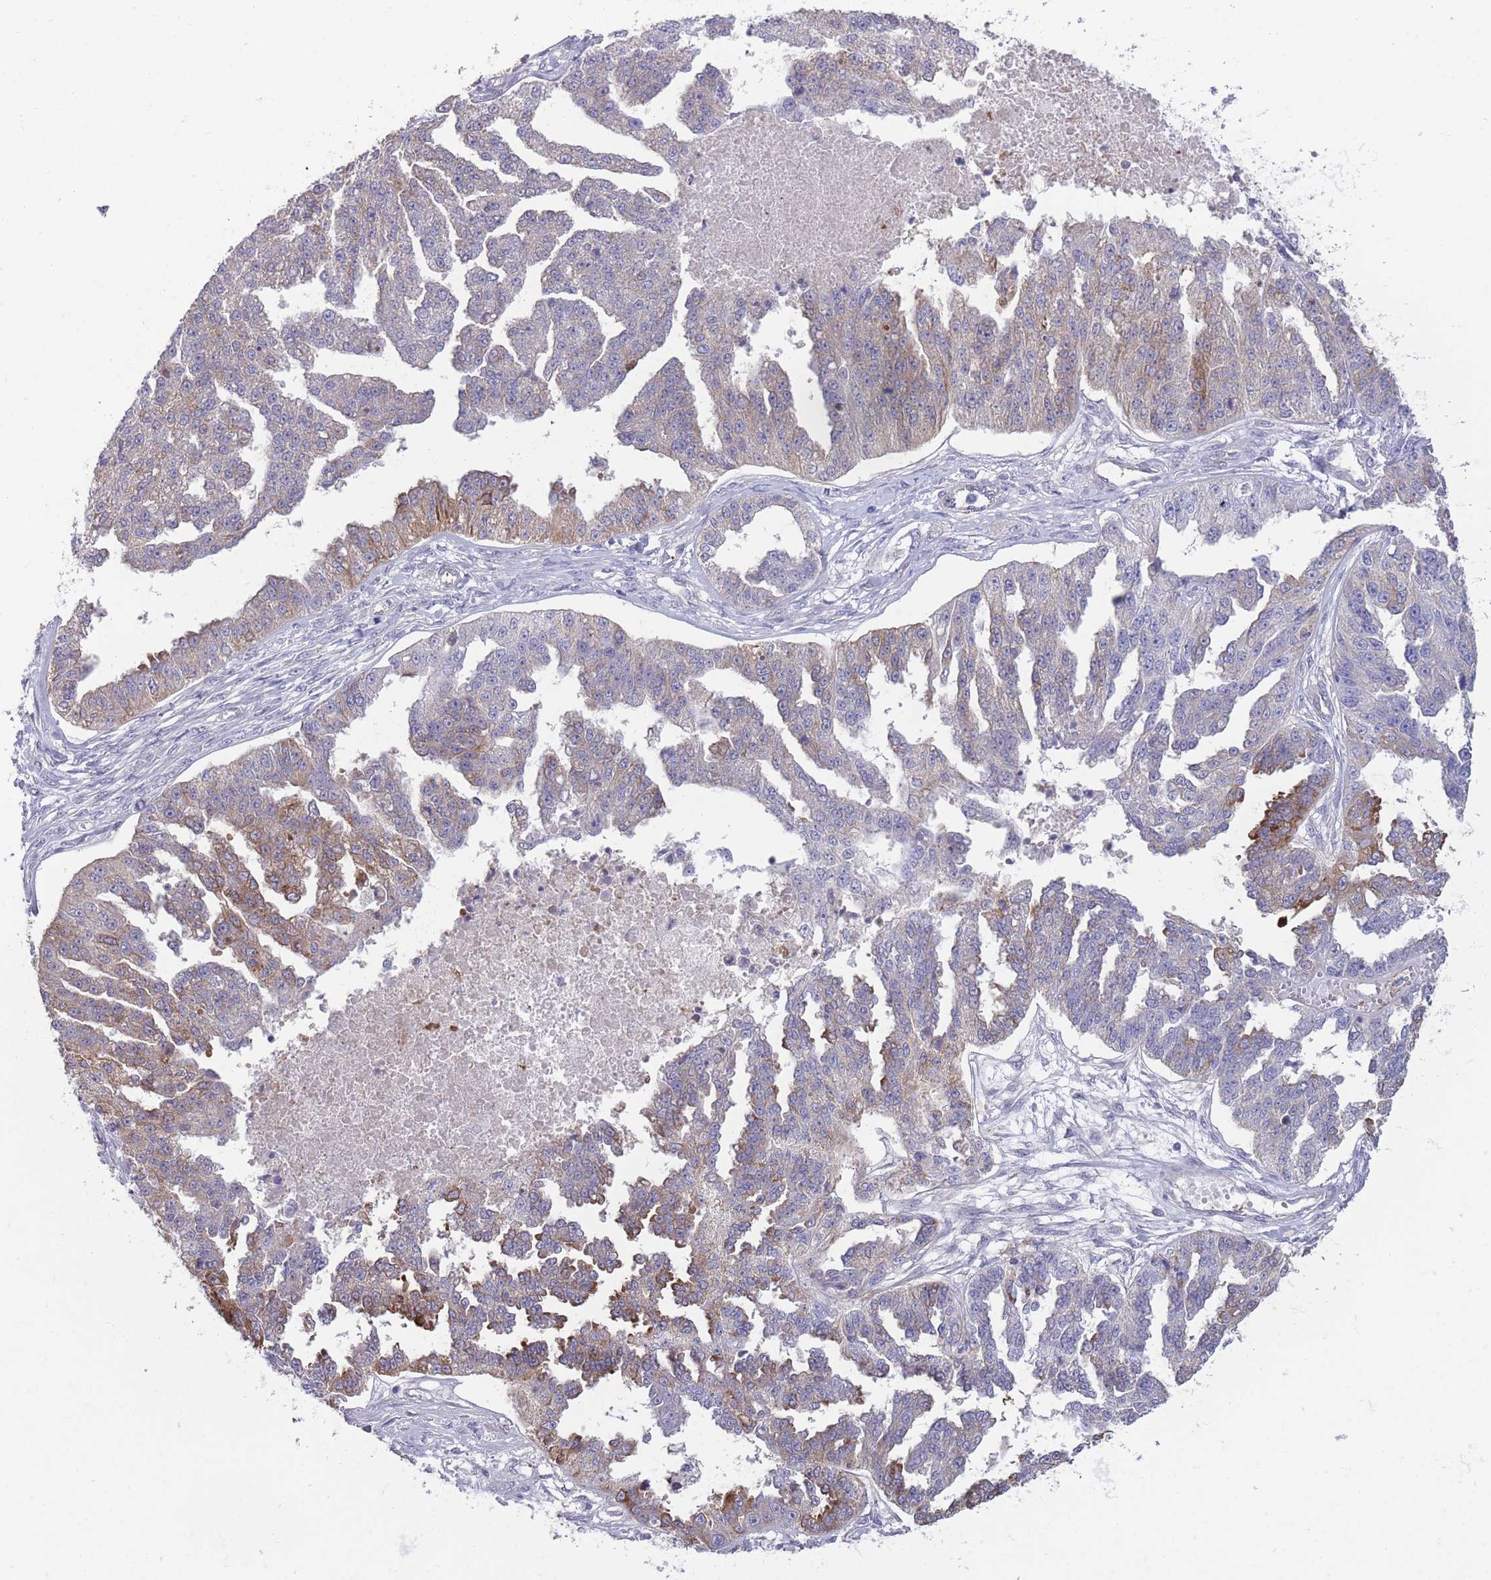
{"staining": {"intensity": "weak", "quantity": "25%-75%", "location": "cytoplasmic/membranous"}, "tissue": "ovarian cancer", "cell_type": "Tumor cells", "image_type": "cancer", "snomed": [{"axis": "morphology", "description": "Cystadenocarcinoma, serous, NOS"}, {"axis": "topography", "description": "Ovary"}], "caption": "Protein staining shows weak cytoplasmic/membranous positivity in about 25%-75% of tumor cells in ovarian cancer. (Brightfield microscopy of DAB IHC at high magnification).", "gene": "RGS11", "patient": {"sex": "female", "age": 58}}